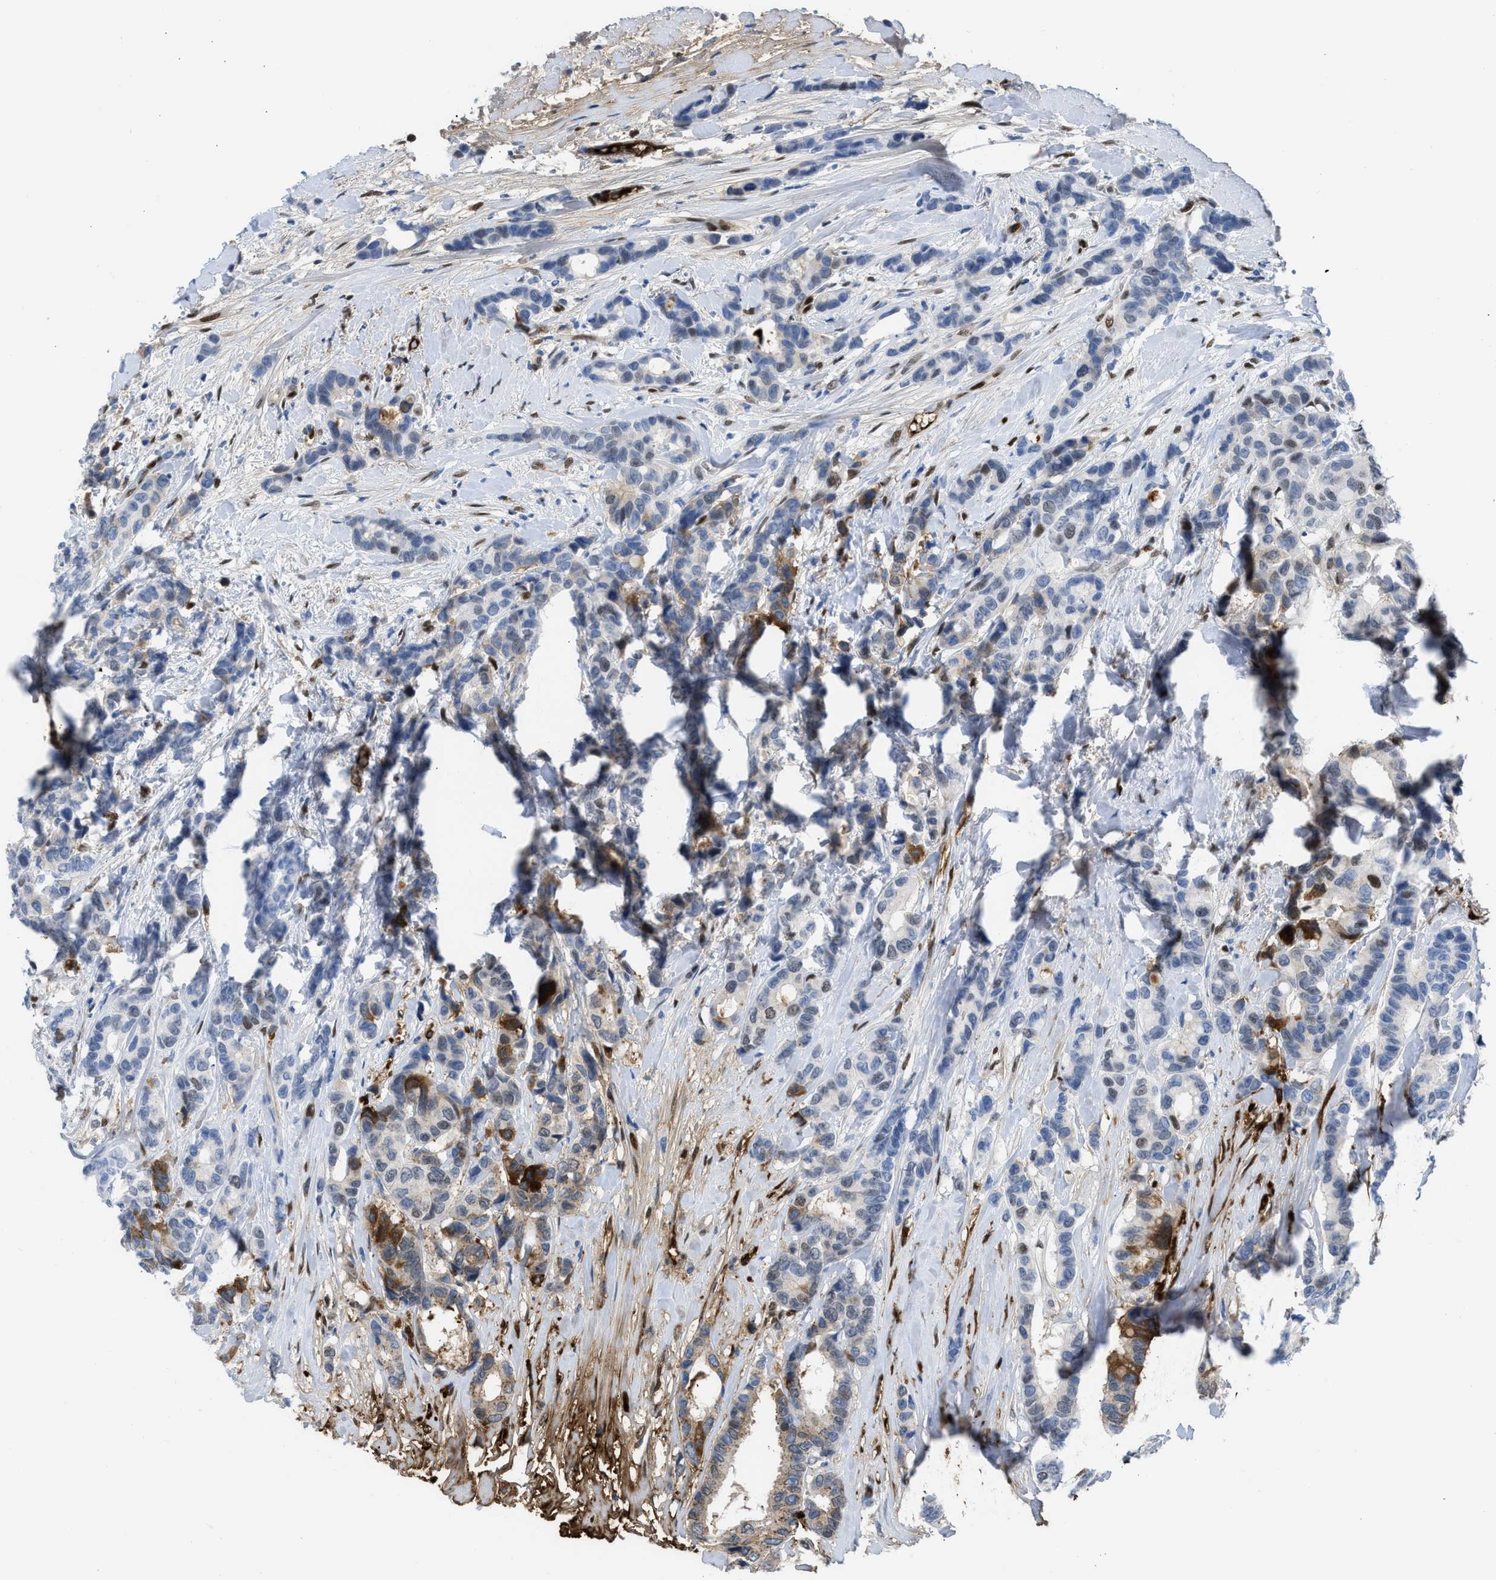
{"staining": {"intensity": "strong", "quantity": "<25%", "location": "cytoplasmic/membranous,nuclear"}, "tissue": "breast cancer", "cell_type": "Tumor cells", "image_type": "cancer", "snomed": [{"axis": "morphology", "description": "Duct carcinoma"}, {"axis": "topography", "description": "Breast"}], "caption": "Breast intraductal carcinoma was stained to show a protein in brown. There is medium levels of strong cytoplasmic/membranous and nuclear expression in approximately <25% of tumor cells.", "gene": "LEF1", "patient": {"sex": "female", "age": 87}}